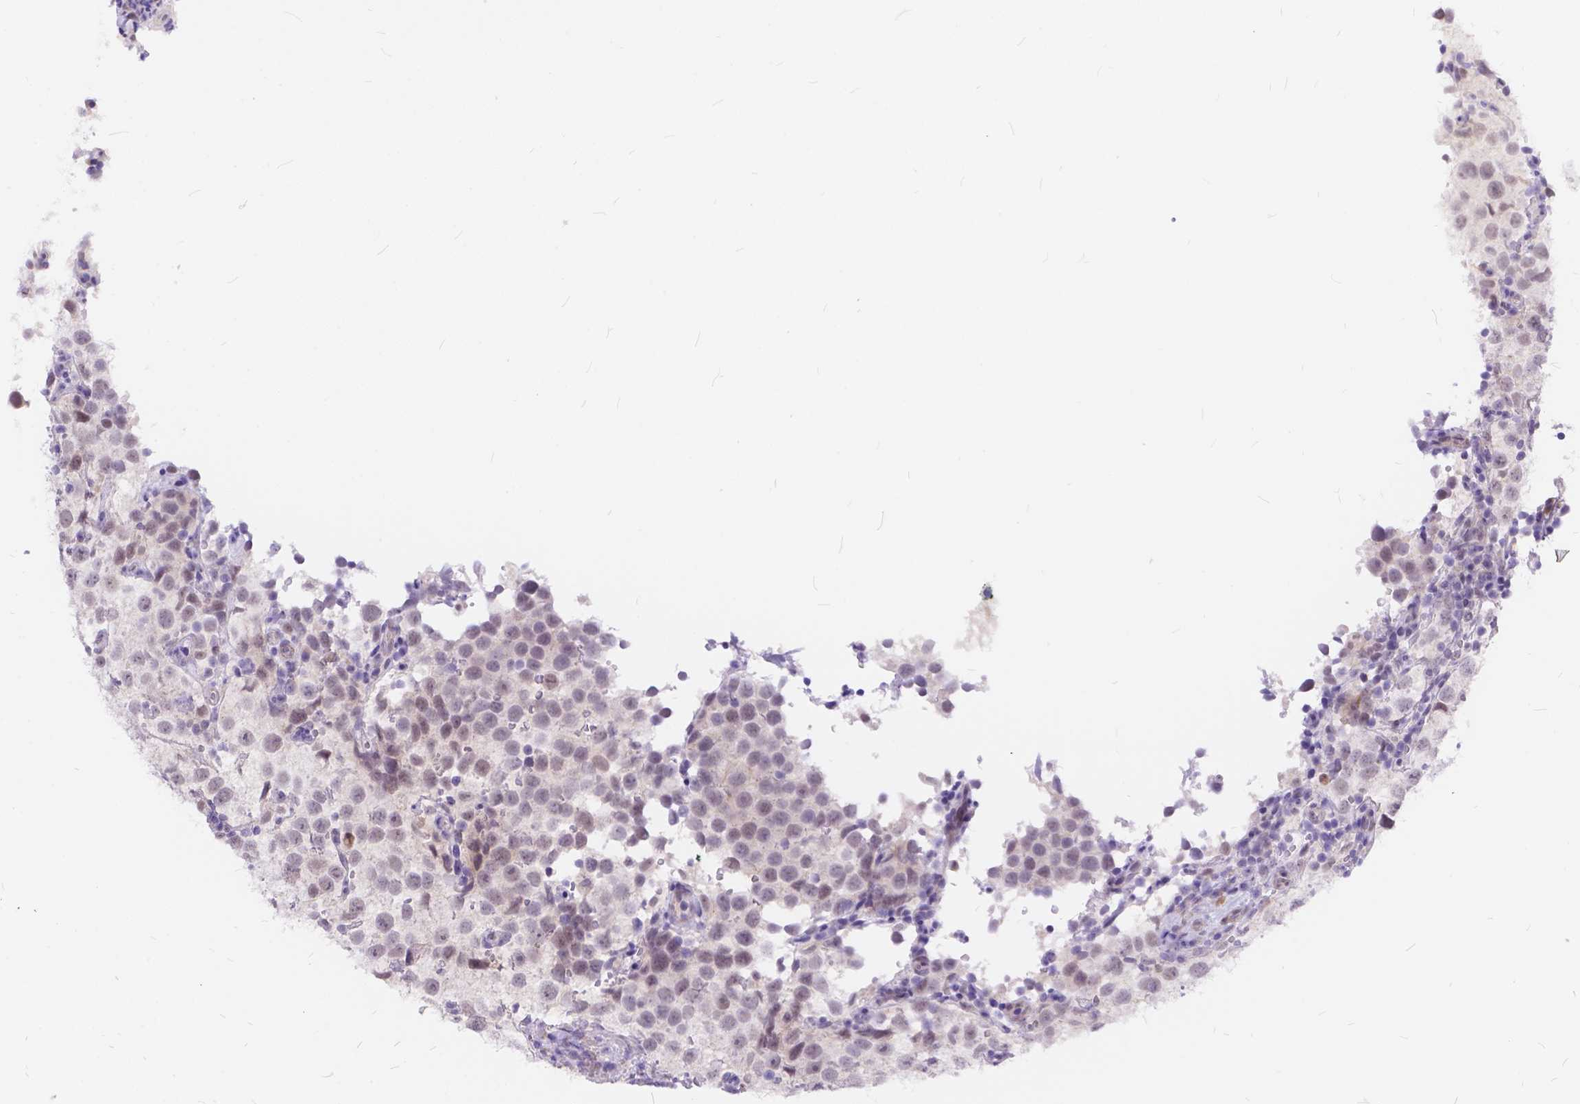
{"staining": {"intensity": "negative", "quantity": "none", "location": "none"}, "tissue": "testis cancer", "cell_type": "Tumor cells", "image_type": "cancer", "snomed": [{"axis": "morphology", "description": "Seminoma, NOS"}, {"axis": "topography", "description": "Testis"}], "caption": "Immunohistochemical staining of testis cancer (seminoma) exhibits no significant staining in tumor cells.", "gene": "MAN2C1", "patient": {"sex": "male", "age": 37}}